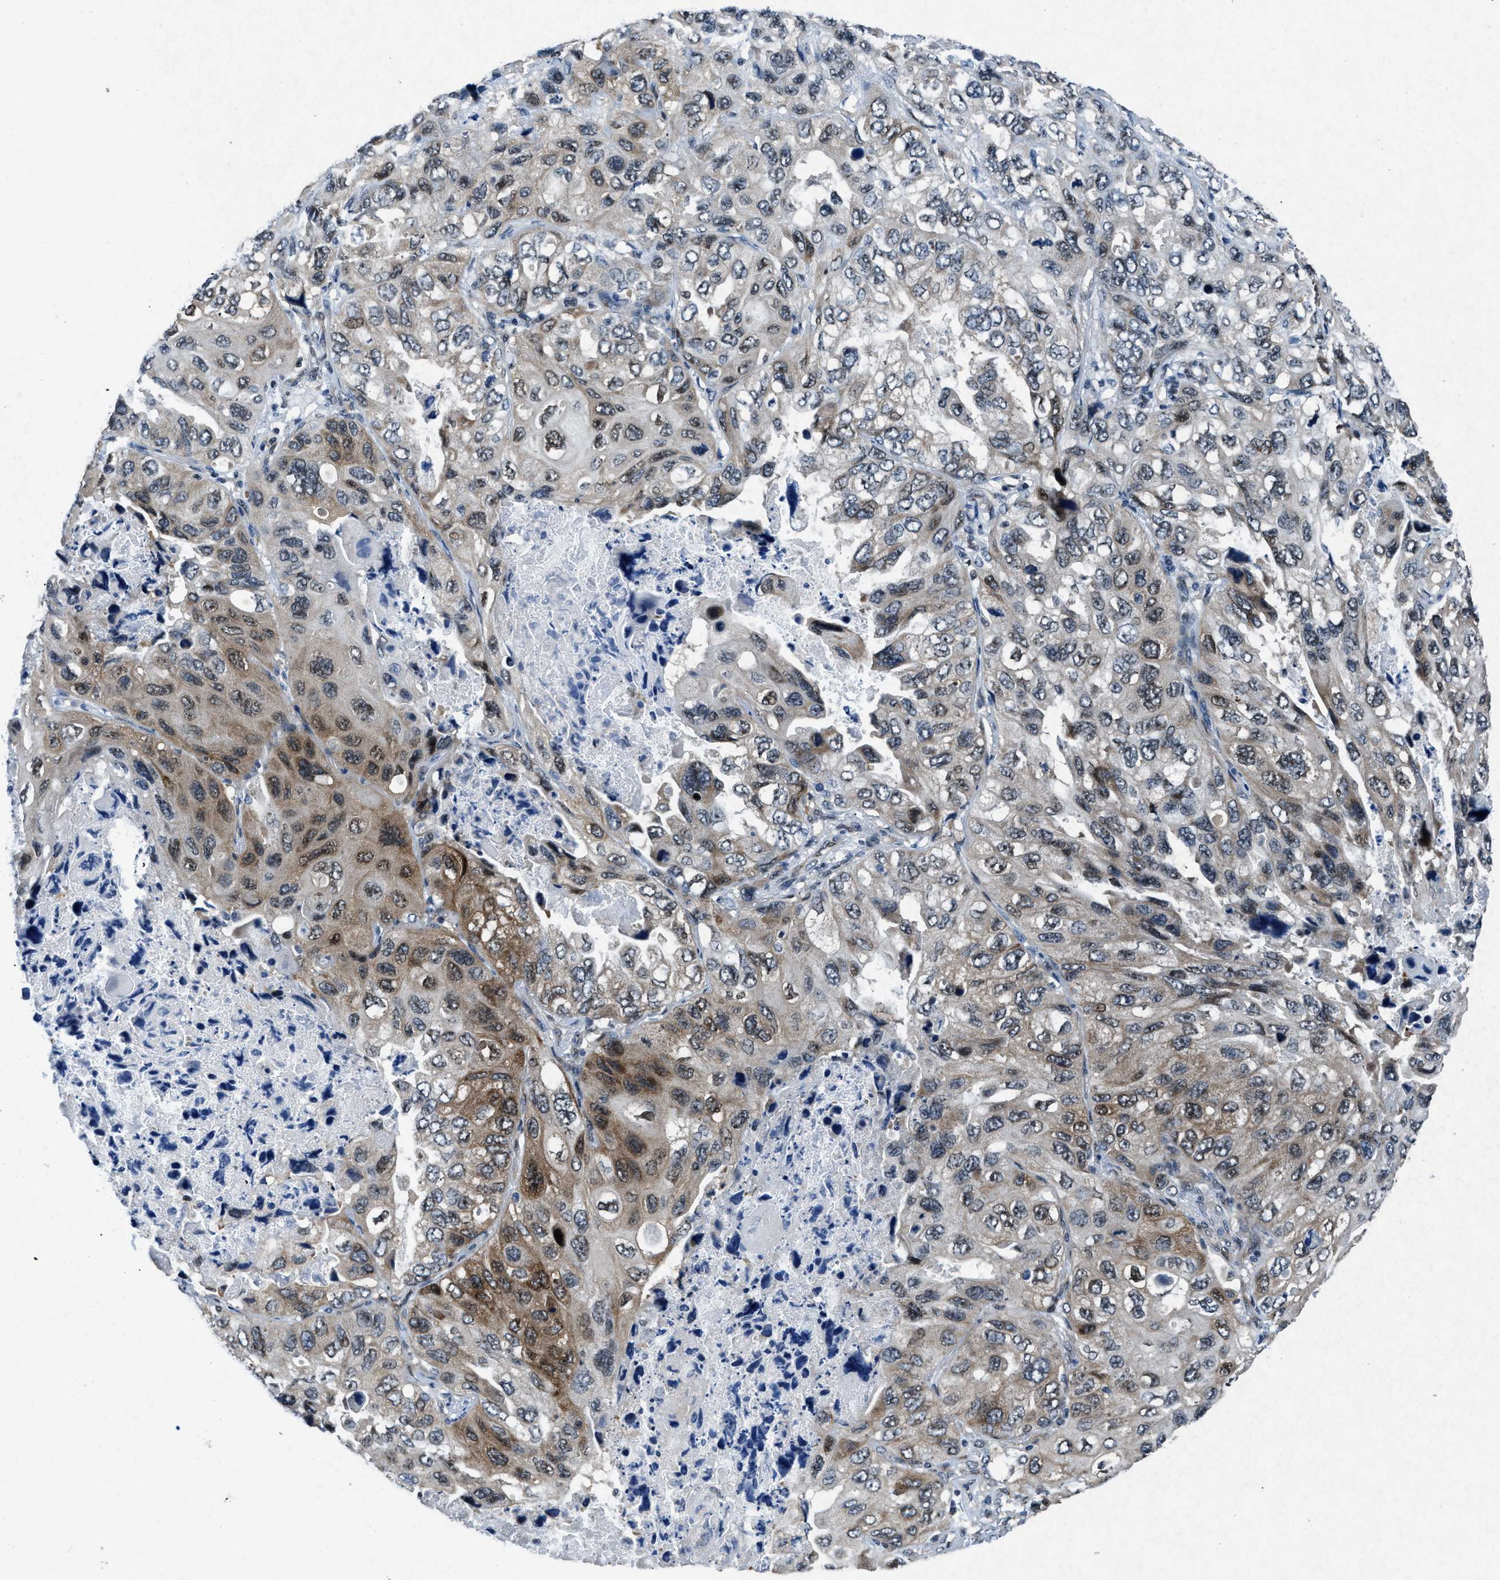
{"staining": {"intensity": "moderate", "quantity": "<25%", "location": "cytoplasmic/membranous"}, "tissue": "lung cancer", "cell_type": "Tumor cells", "image_type": "cancer", "snomed": [{"axis": "morphology", "description": "Squamous cell carcinoma, NOS"}, {"axis": "topography", "description": "Lung"}], "caption": "There is low levels of moderate cytoplasmic/membranous positivity in tumor cells of lung squamous cell carcinoma, as demonstrated by immunohistochemical staining (brown color).", "gene": "PHLDA1", "patient": {"sex": "female", "age": 73}}